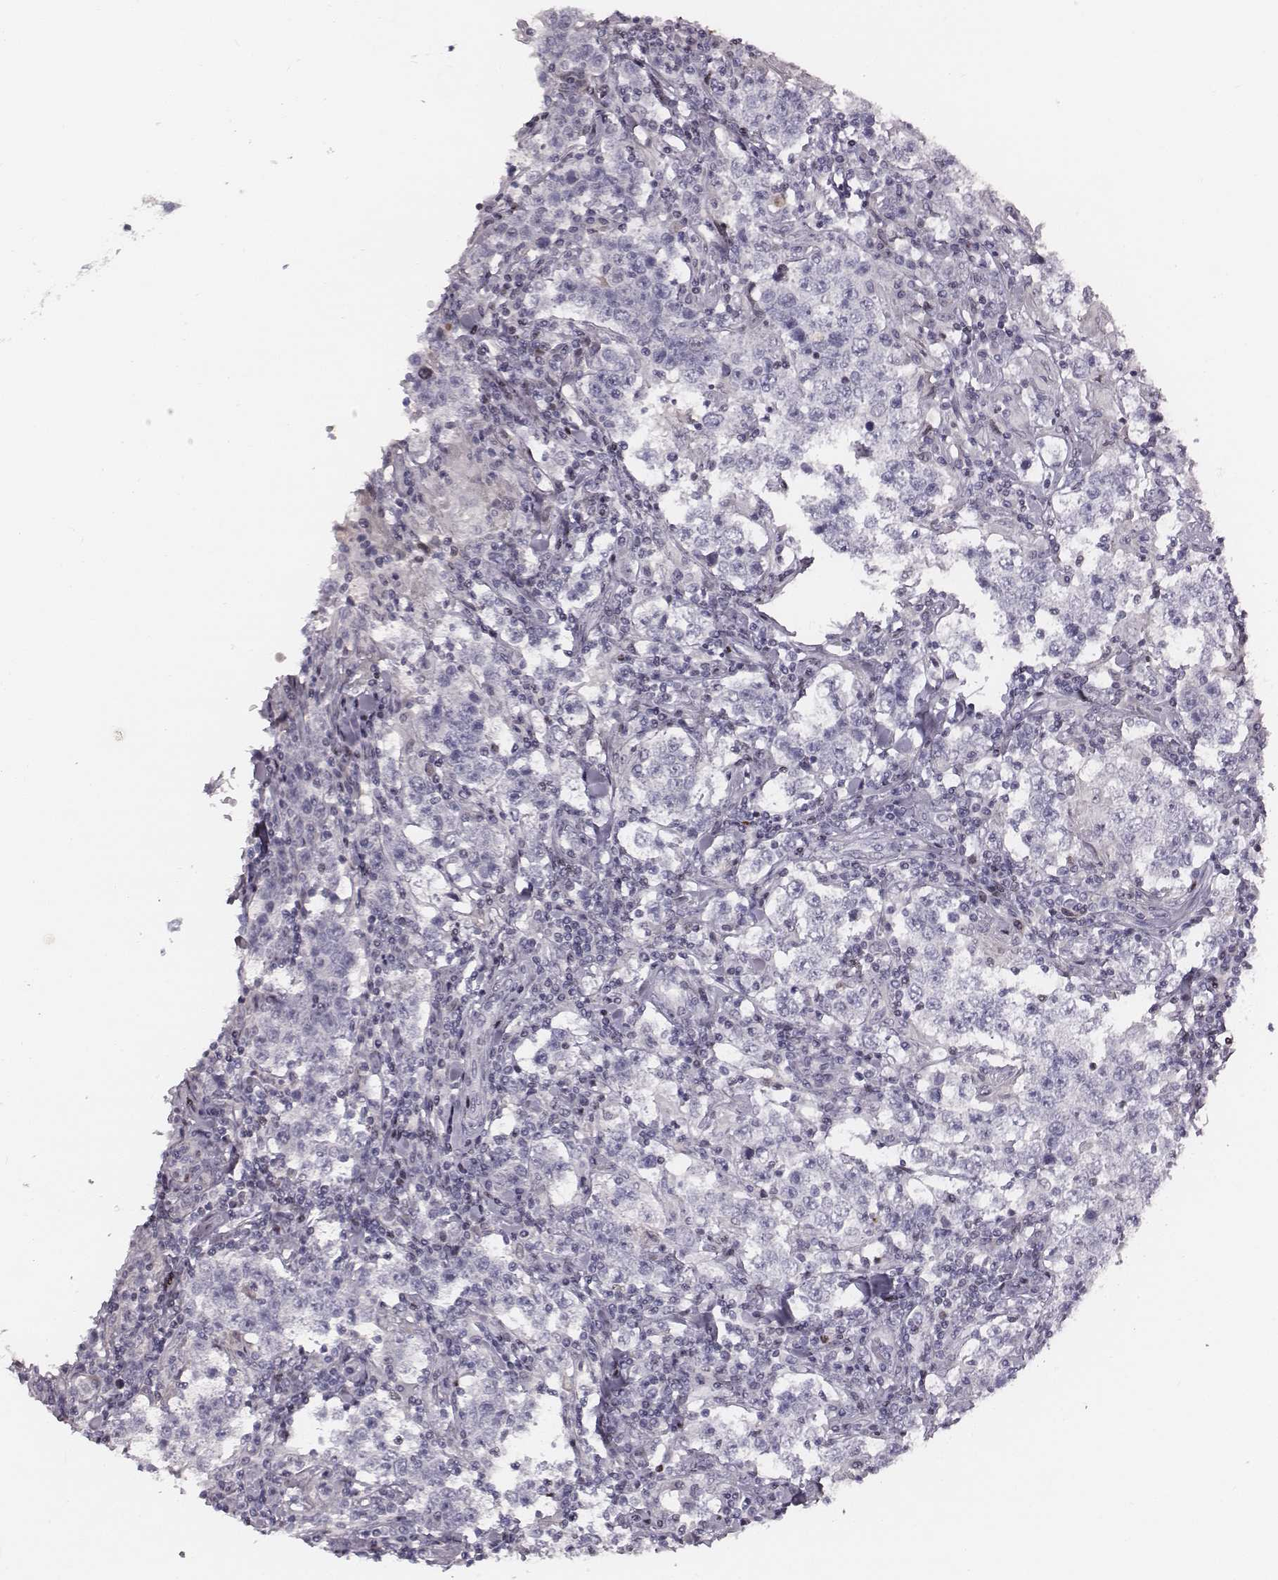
{"staining": {"intensity": "negative", "quantity": "none", "location": "none"}, "tissue": "testis cancer", "cell_type": "Tumor cells", "image_type": "cancer", "snomed": [{"axis": "morphology", "description": "Seminoma, NOS"}, {"axis": "morphology", "description": "Carcinoma, Embryonal, NOS"}, {"axis": "topography", "description": "Testis"}], "caption": "Immunohistochemical staining of testis cancer (seminoma) exhibits no significant positivity in tumor cells.", "gene": "NDC1", "patient": {"sex": "male", "age": 41}}